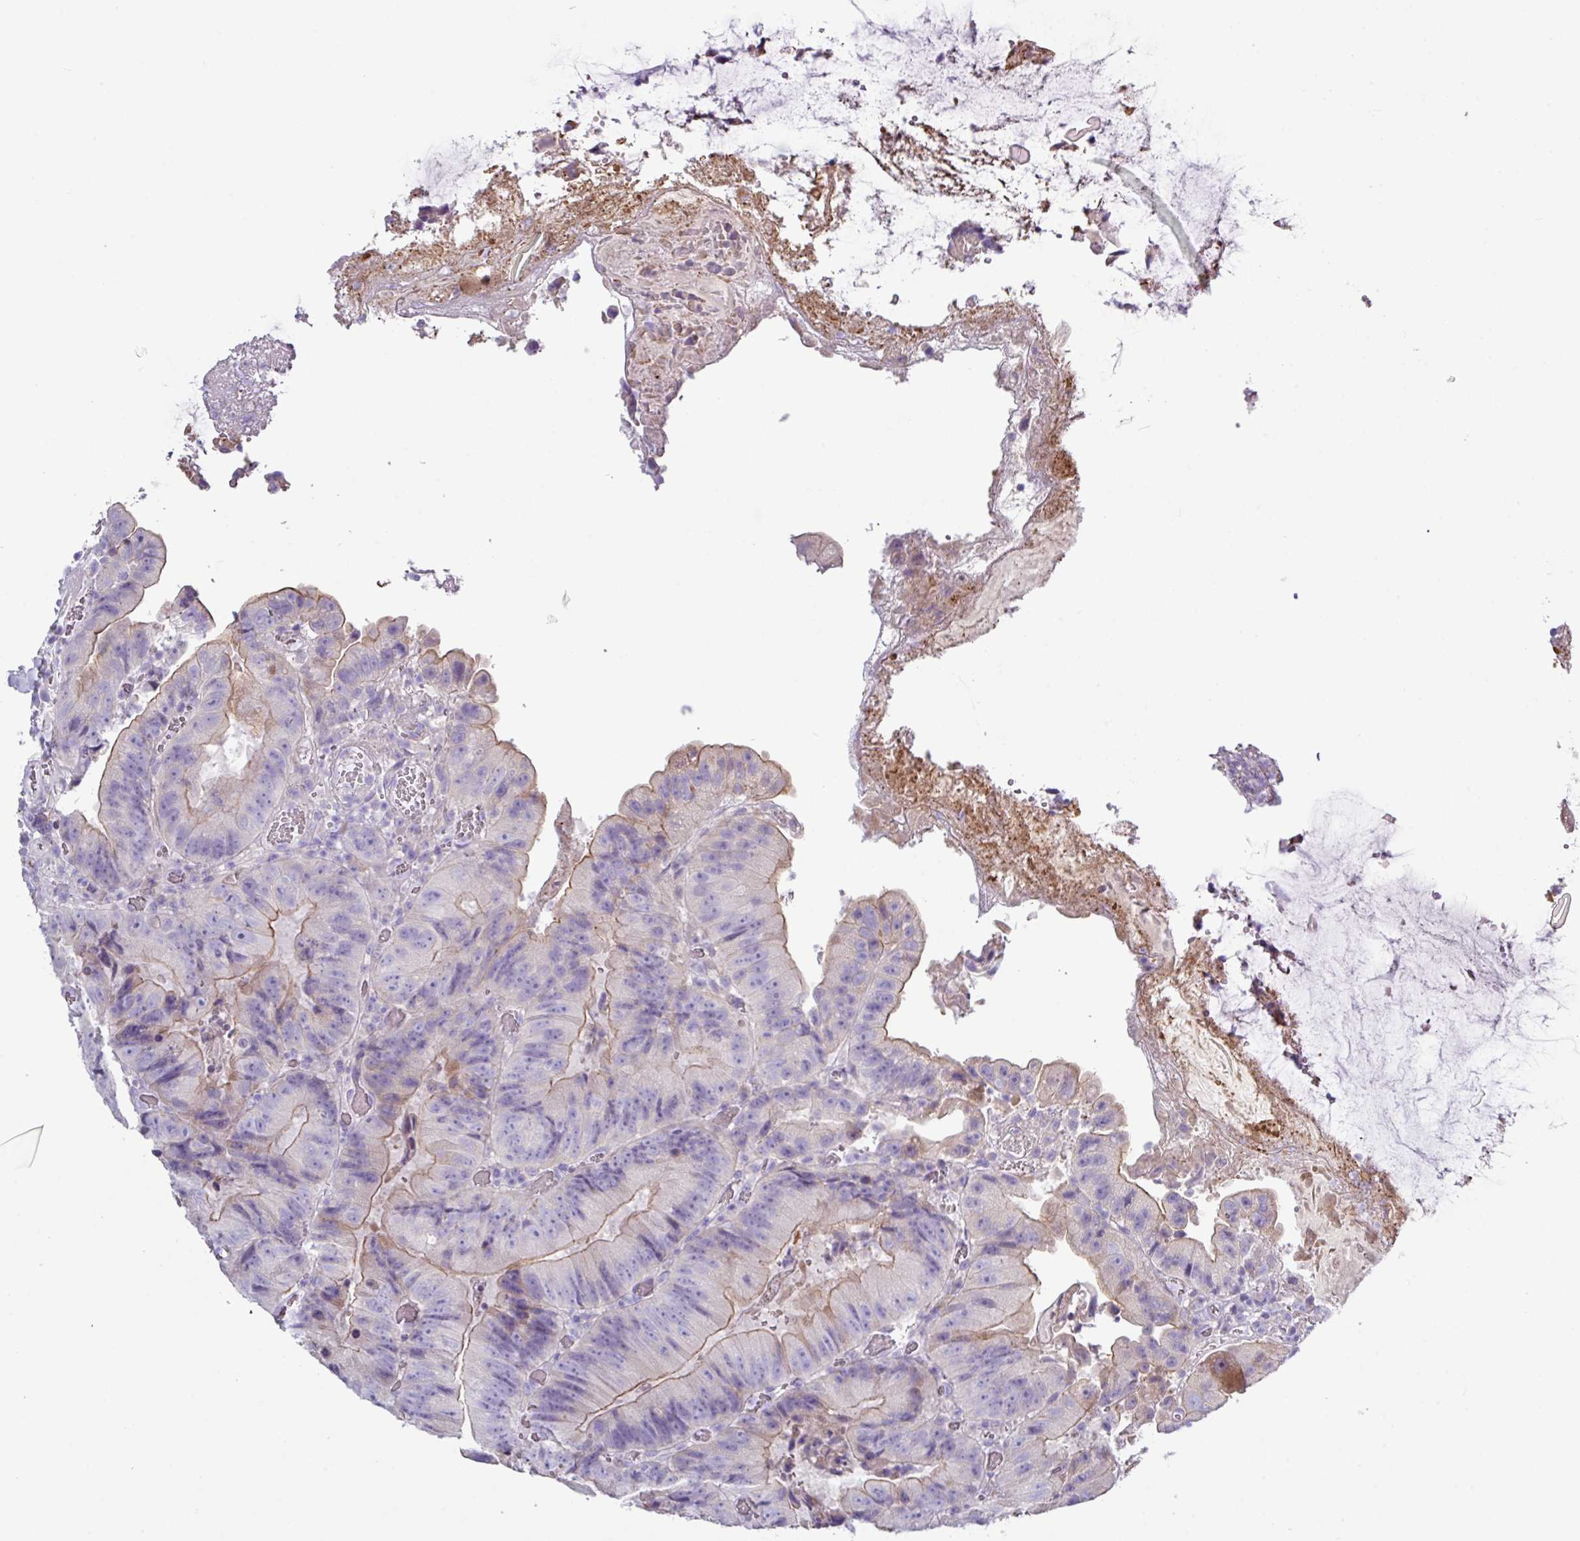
{"staining": {"intensity": "negative", "quantity": "none", "location": "none"}, "tissue": "colorectal cancer", "cell_type": "Tumor cells", "image_type": "cancer", "snomed": [{"axis": "morphology", "description": "Adenocarcinoma, NOS"}, {"axis": "topography", "description": "Colon"}], "caption": "Immunohistochemical staining of colorectal cancer (adenocarcinoma) shows no significant positivity in tumor cells.", "gene": "RGS16", "patient": {"sex": "female", "age": 86}}